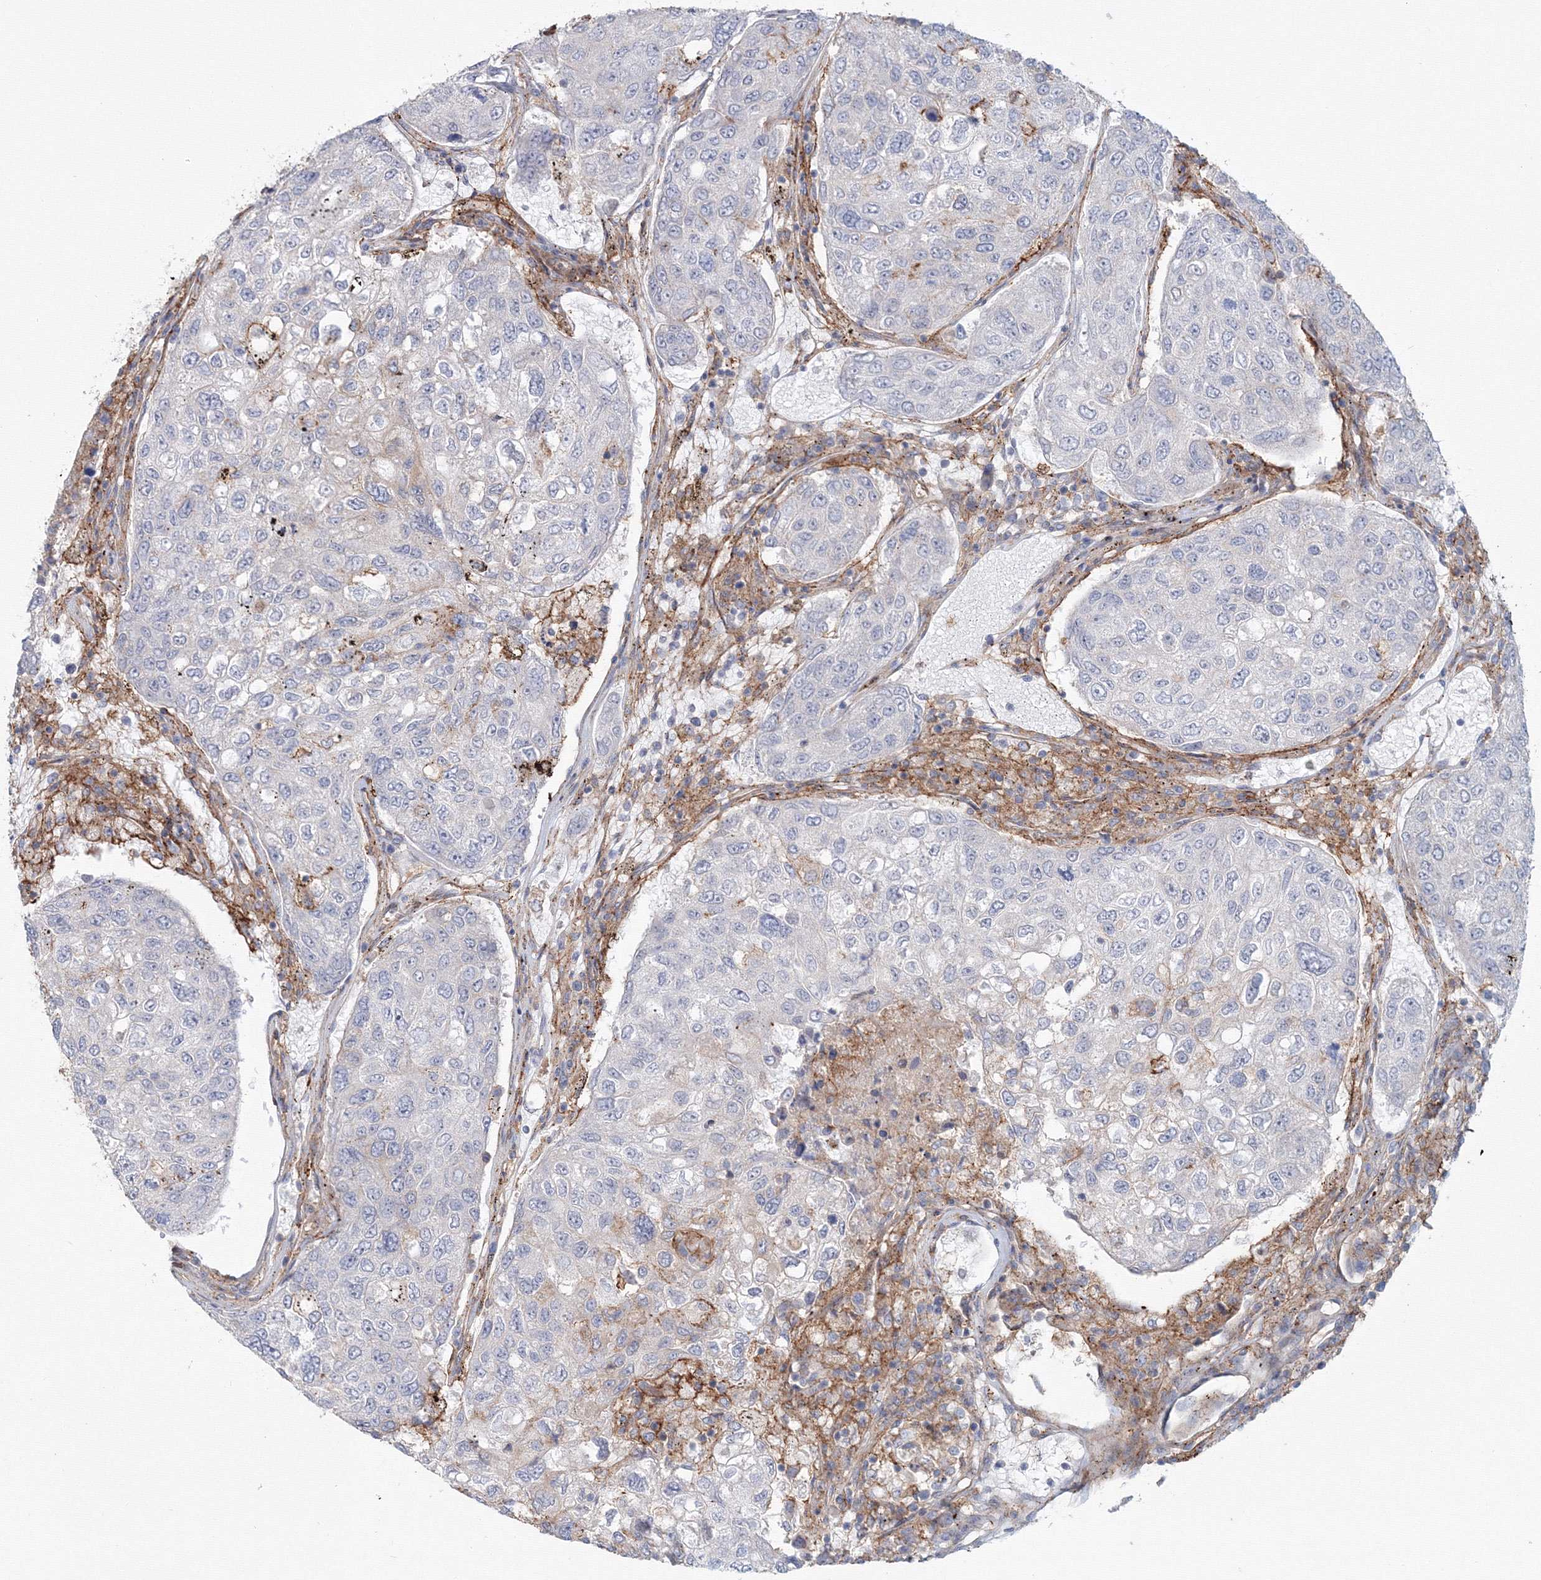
{"staining": {"intensity": "negative", "quantity": "none", "location": "none"}, "tissue": "urothelial cancer", "cell_type": "Tumor cells", "image_type": "cancer", "snomed": [{"axis": "morphology", "description": "Urothelial carcinoma, High grade"}, {"axis": "topography", "description": "Lymph node"}, {"axis": "topography", "description": "Urinary bladder"}], "caption": "Immunohistochemistry of urothelial cancer displays no staining in tumor cells.", "gene": "SH3PXD2A", "patient": {"sex": "male", "age": 51}}